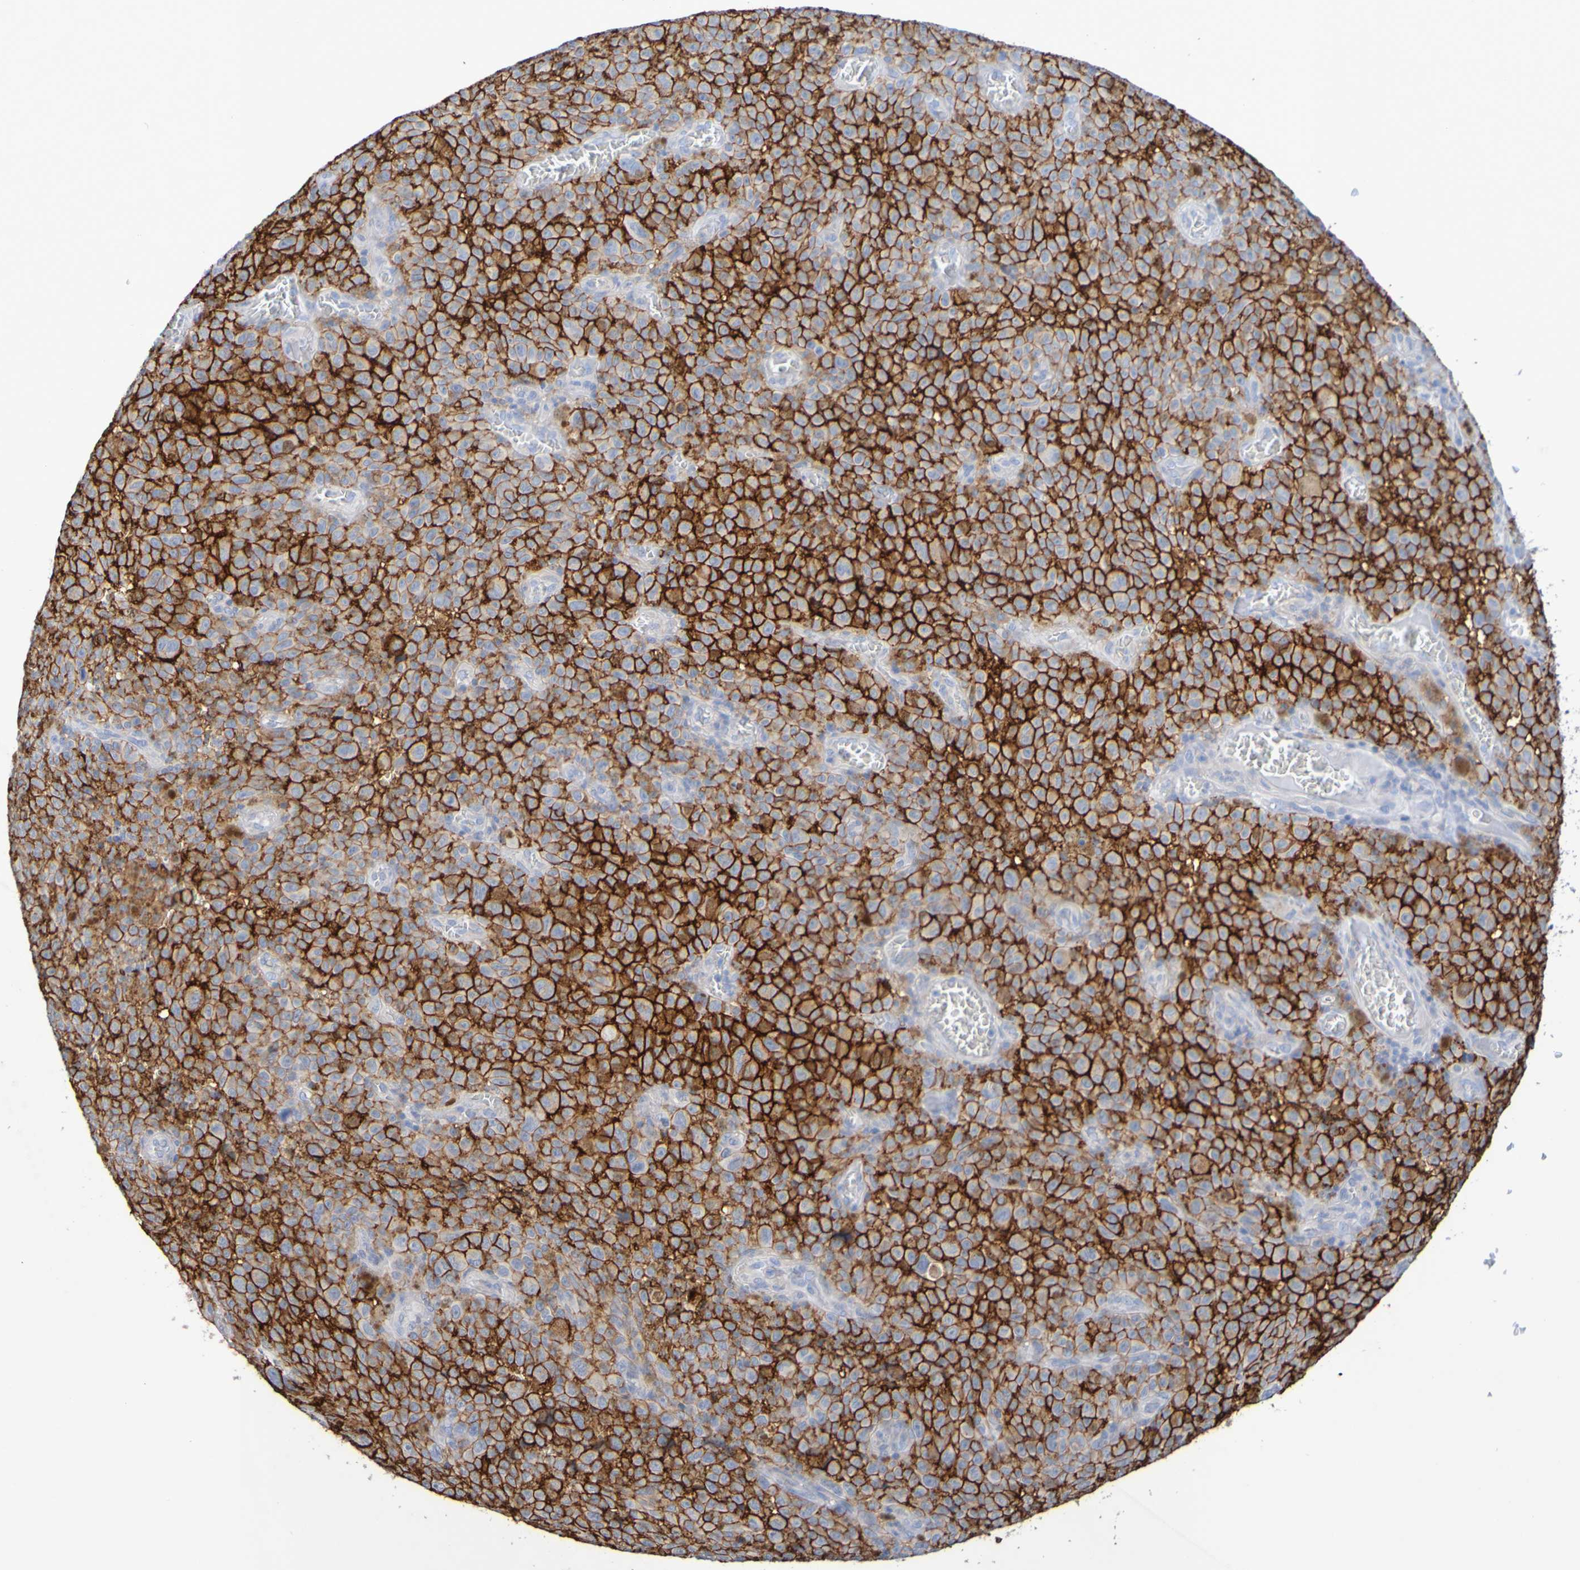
{"staining": {"intensity": "strong", "quantity": ">75%", "location": "cytoplasmic/membranous"}, "tissue": "melanoma", "cell_type": "Tumor cells", "image_type": "cancer", "snomed": [{"axis": "morphology", "description": "Malignant melanoma, NOS"}, {"axis": "topography", "description": "Skin"}], "caption": "This image reveals IHC staining of human malignant melanoma, with high strong cytoplasmic/membranous positivity in approximately >75% of tumor cells.", "gene": "SLC3A2", "patient": {"sex": "female", "age": 82}}